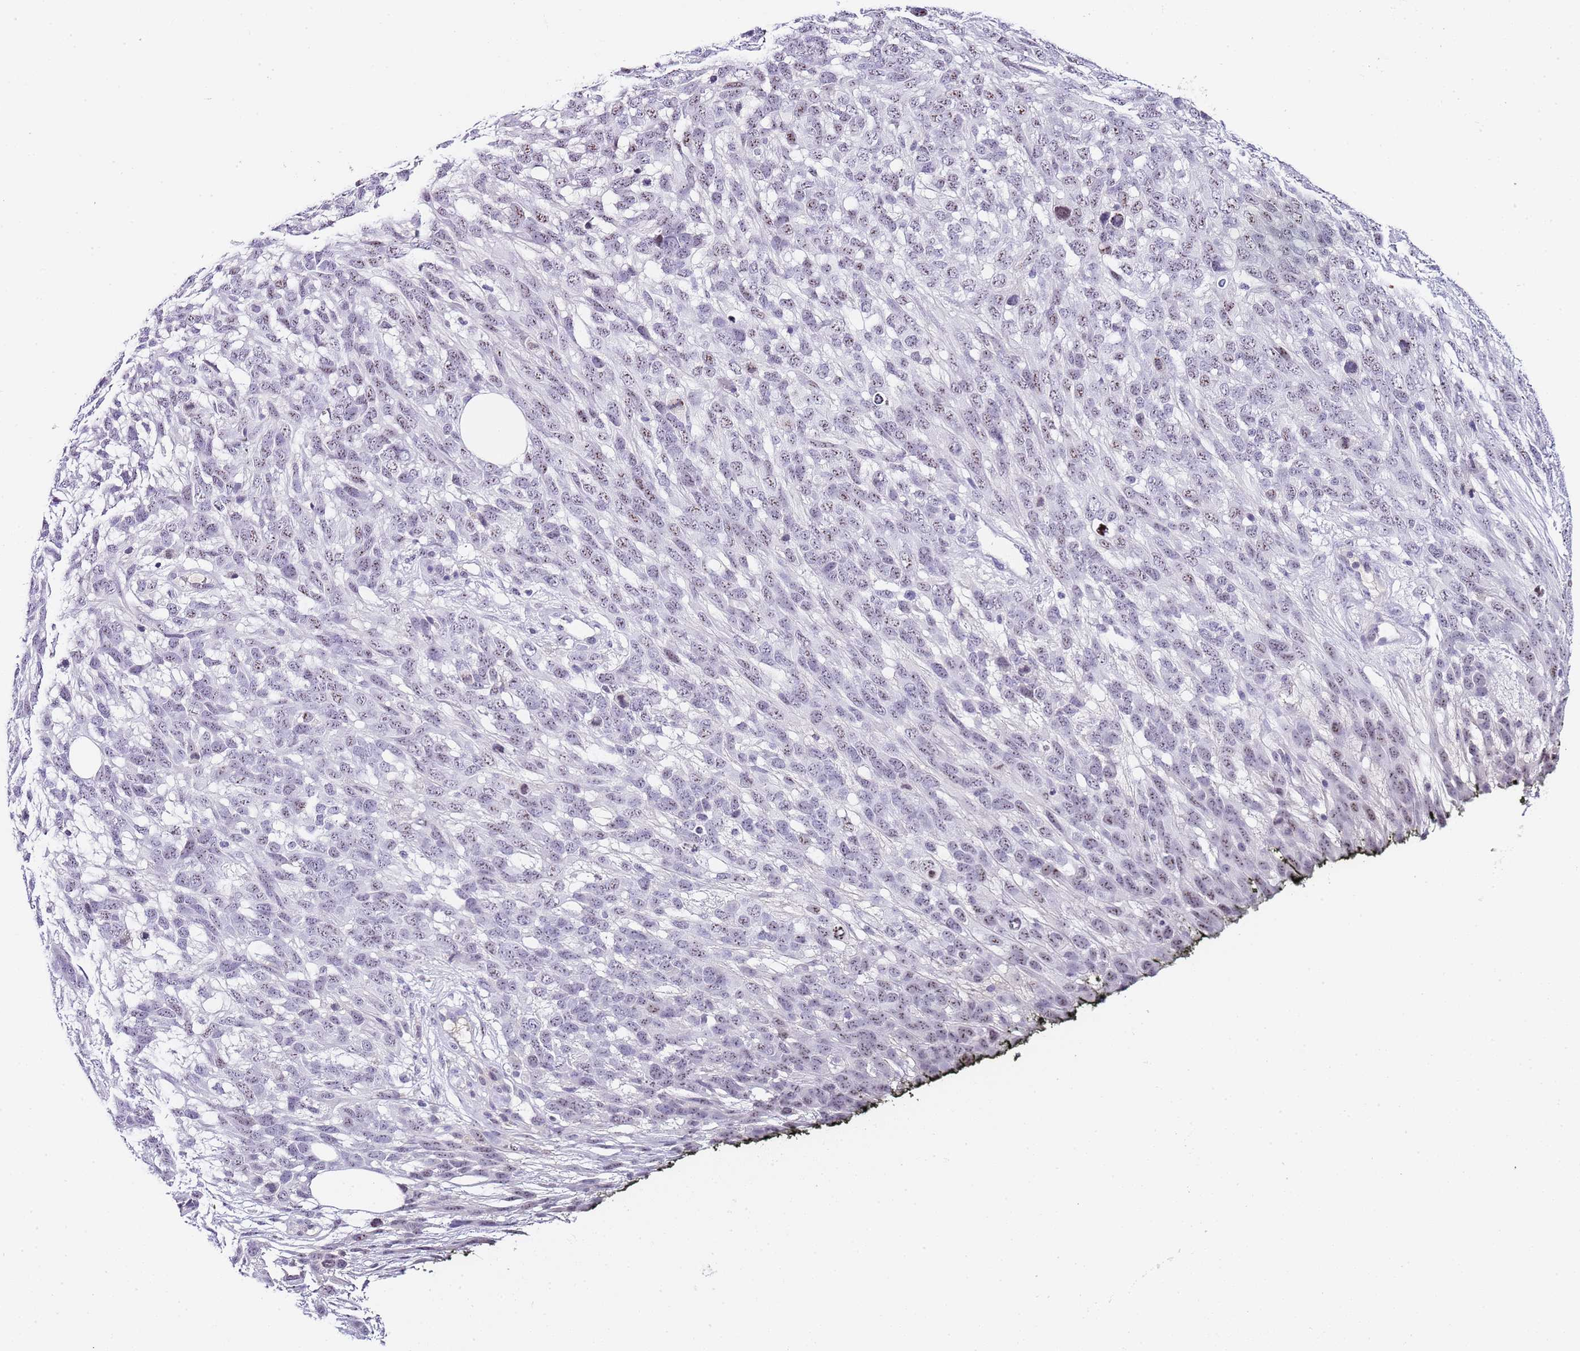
{"staining": {"intensity": "weak", "quantity": ">75%", "location": "nuclear"}, "tissue": "melanoma", "cell_type": "Tumor cells", "image_type": "cancer", "snomed": [{"axis": "morphology", "description": "Normal morphology"}, {"axis": "morphology", "description": "Malignant melanoma, NOS"}, {"axis": "topography", "description": "Skin"}], "caption": "Immunohistochemistry (IHC) of human malignant melanoma reveals low levels of weak nuclear staining in approximately >75% of tumor cells. Ihc stains the protein of interest in brown and the nuclei are stained blue.", "gene": "NOP56", "patient": {"sex": "female", "age": 72}}